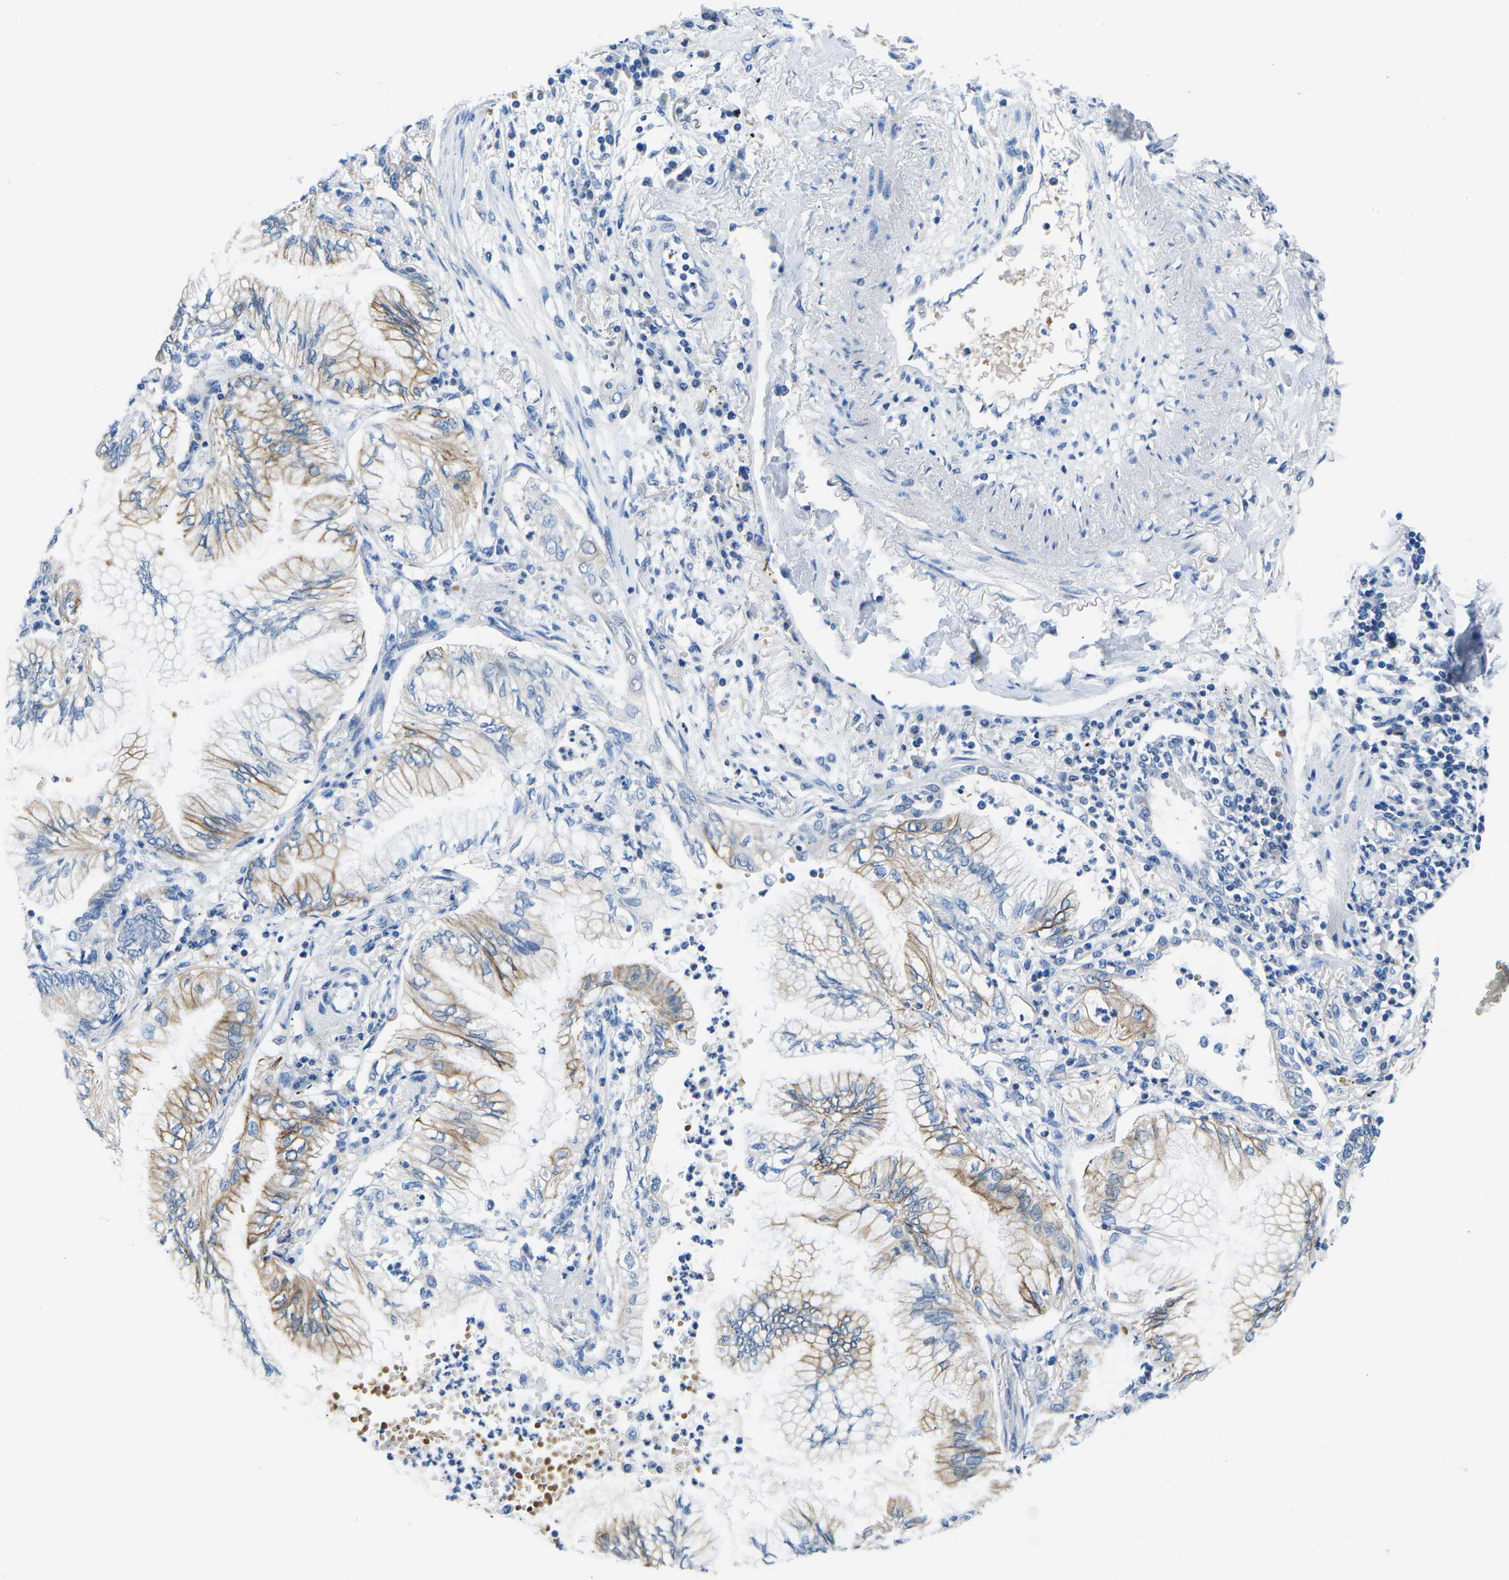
{"staining": {"intensity": "moderate", "quantity": "25%-75%", "location": "cytoplasmic/membranous"}, "tissue": "lung cancer", "cell_type": "Tumor cells", "image_type": "cancer", "snomed": [{"axis": "morphology", "description": "Normal tissue, NOS"}, {"axis": "morphology", "description": "Adenocarcinoma, NOS"}, {"axis": "topography", "description": "Bronchus"}, {"axis": "topography", "description": "Lung"}], "caption": "High-power microscopy captured an immunohistochemistry histopathology image of adenocarcinoma (lung), revealing moderate cytoplasmic/membranous staining in approximately 25%-75% of tumor cells. (DAB IHC, brown staining for protein, blue staining for nuclei).", "gene": "TM6SF1", "patient": {"sex": "female", "age": 70}}